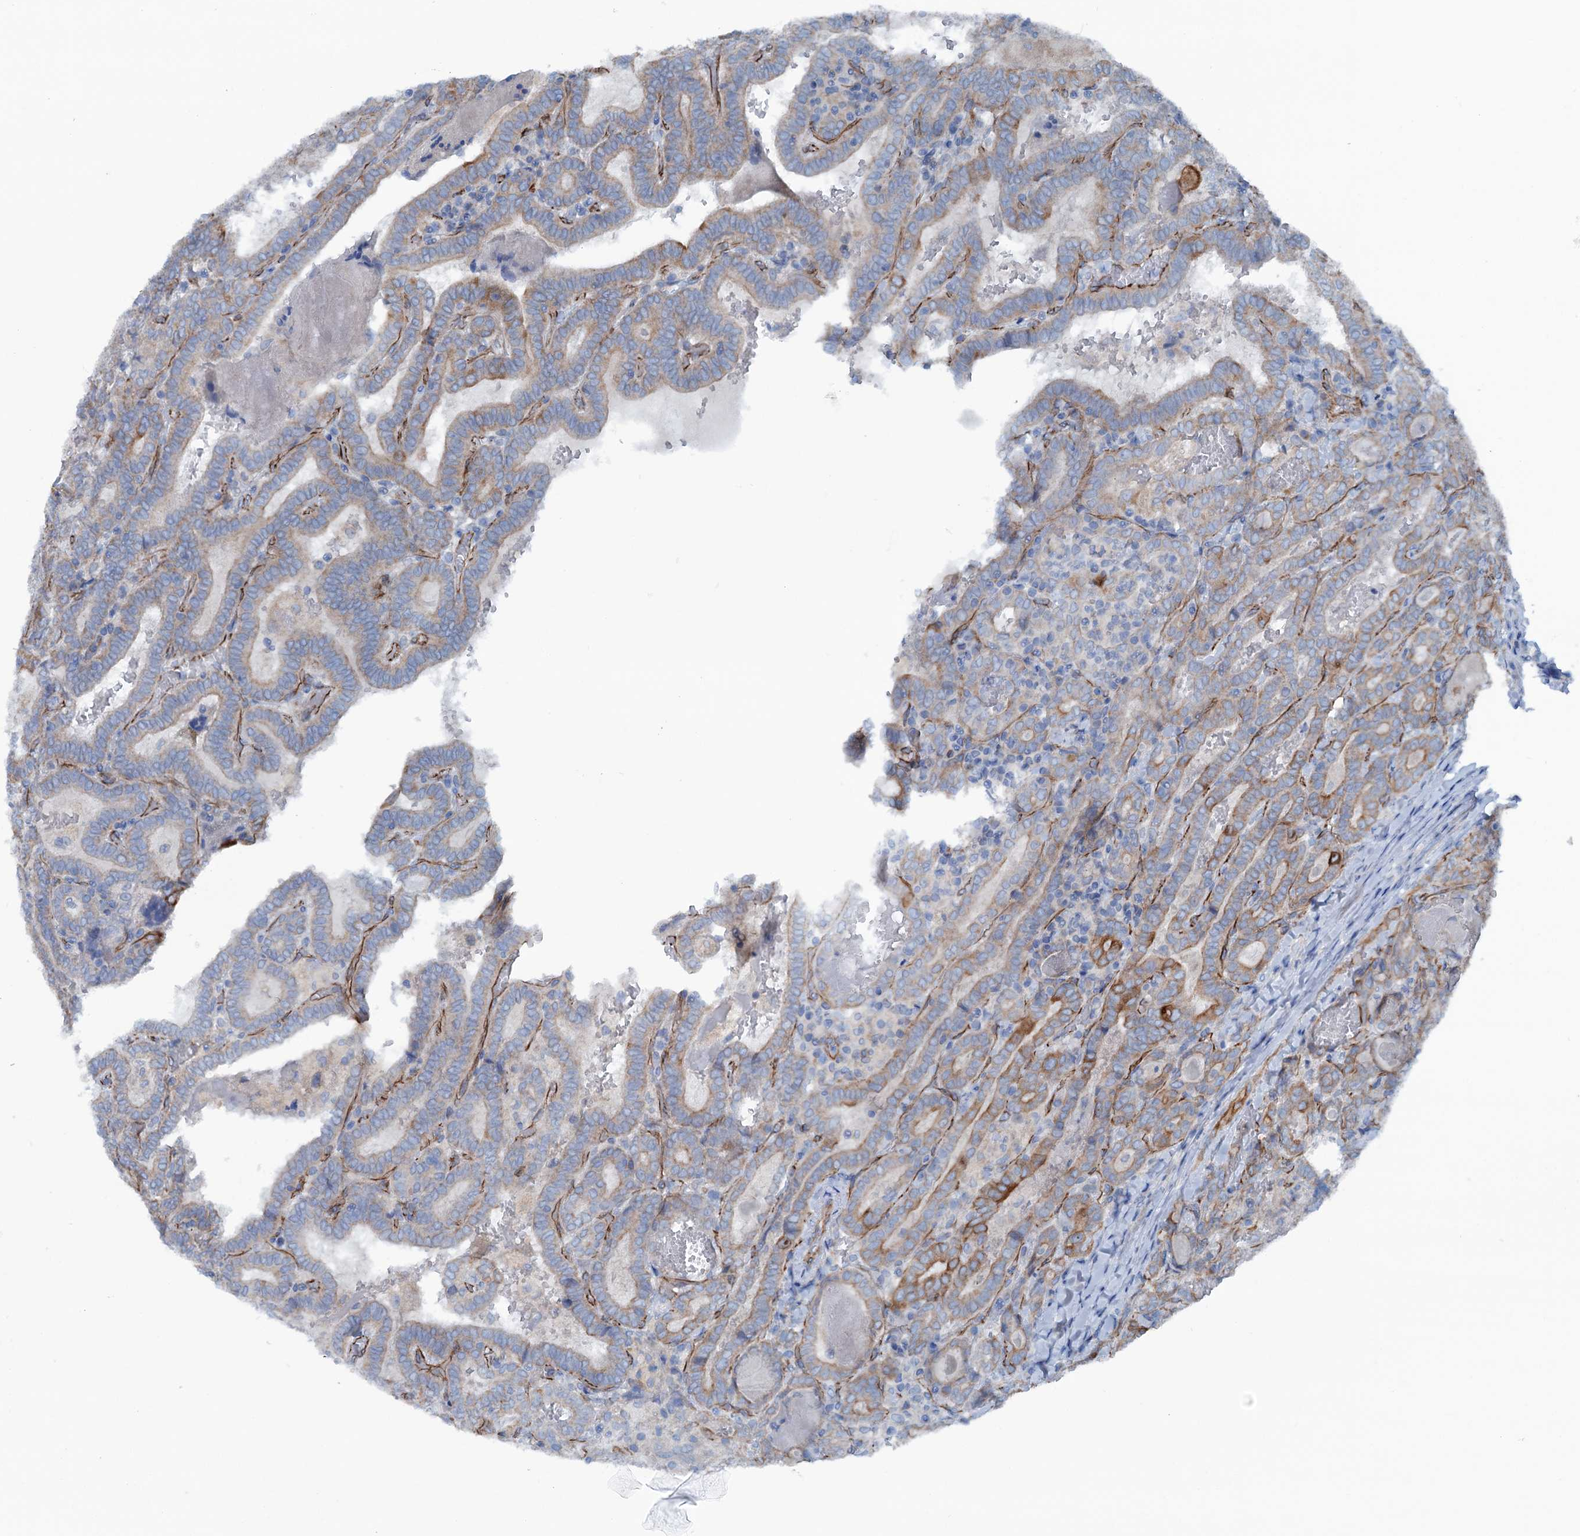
{"staining": {"intensity": "moderate", "quantity": "<25%", "location": "cytoplasmic/membranous"}, "tissue": "thyroid cancer", "cell_type": "Tumor cells", "image_type": "cancer", "snomed": [{"axis": "morphology", "description": "Papillary adenocarcinoma, NOS"}, {"axis": "topography", "description": "Thyroid gland"}], "caption": "Moderate cytoplasmic/membranous expression for a protein is seen in approximately <25% of tumor cells of thyroid cancer using immunohistochemistry (IHC).", "gene": "CALCOCO1", "patient": {"sex": "female", "age": 72}}